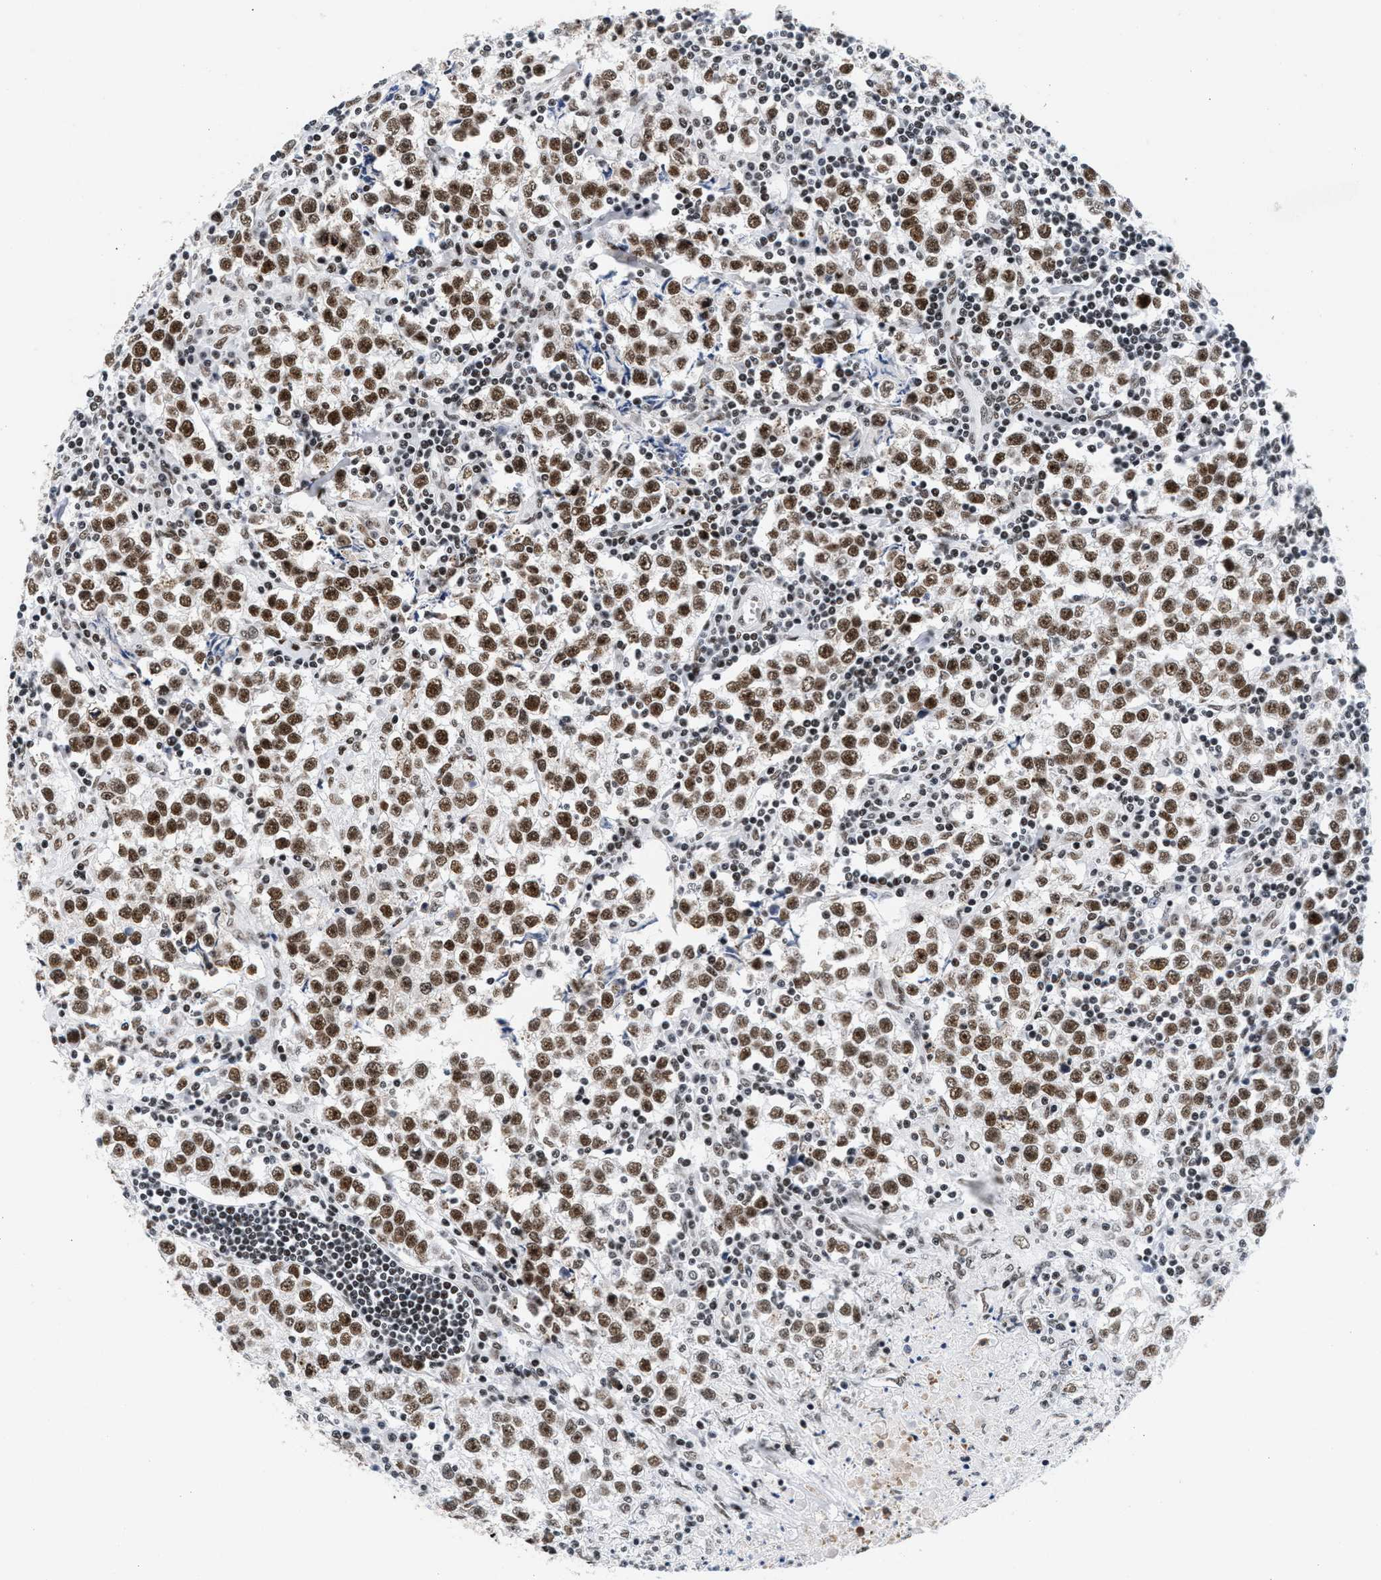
{"staining": {"intensity": "moderate", "quantity": ">75%", "location": "nuclear"}, "tissue": "testis cancer", "cell_type": "Tumor cells", "image_type": "cancer", "snomed": [{"axis": "morphology", "description": "Seminoma, NOS"}, {"axis": "morphology", "description": "Carcinoma, Embryonal, NOS"}, {"axis": "topography", "description": "Testis"}], "caption": "A histopathology image of human seminoma (testis) stained for a protein shows moderate nuclear brown staining in tumor cells.", "gene": "RAD21", "patient": {"sex": "male", "age": 36}}